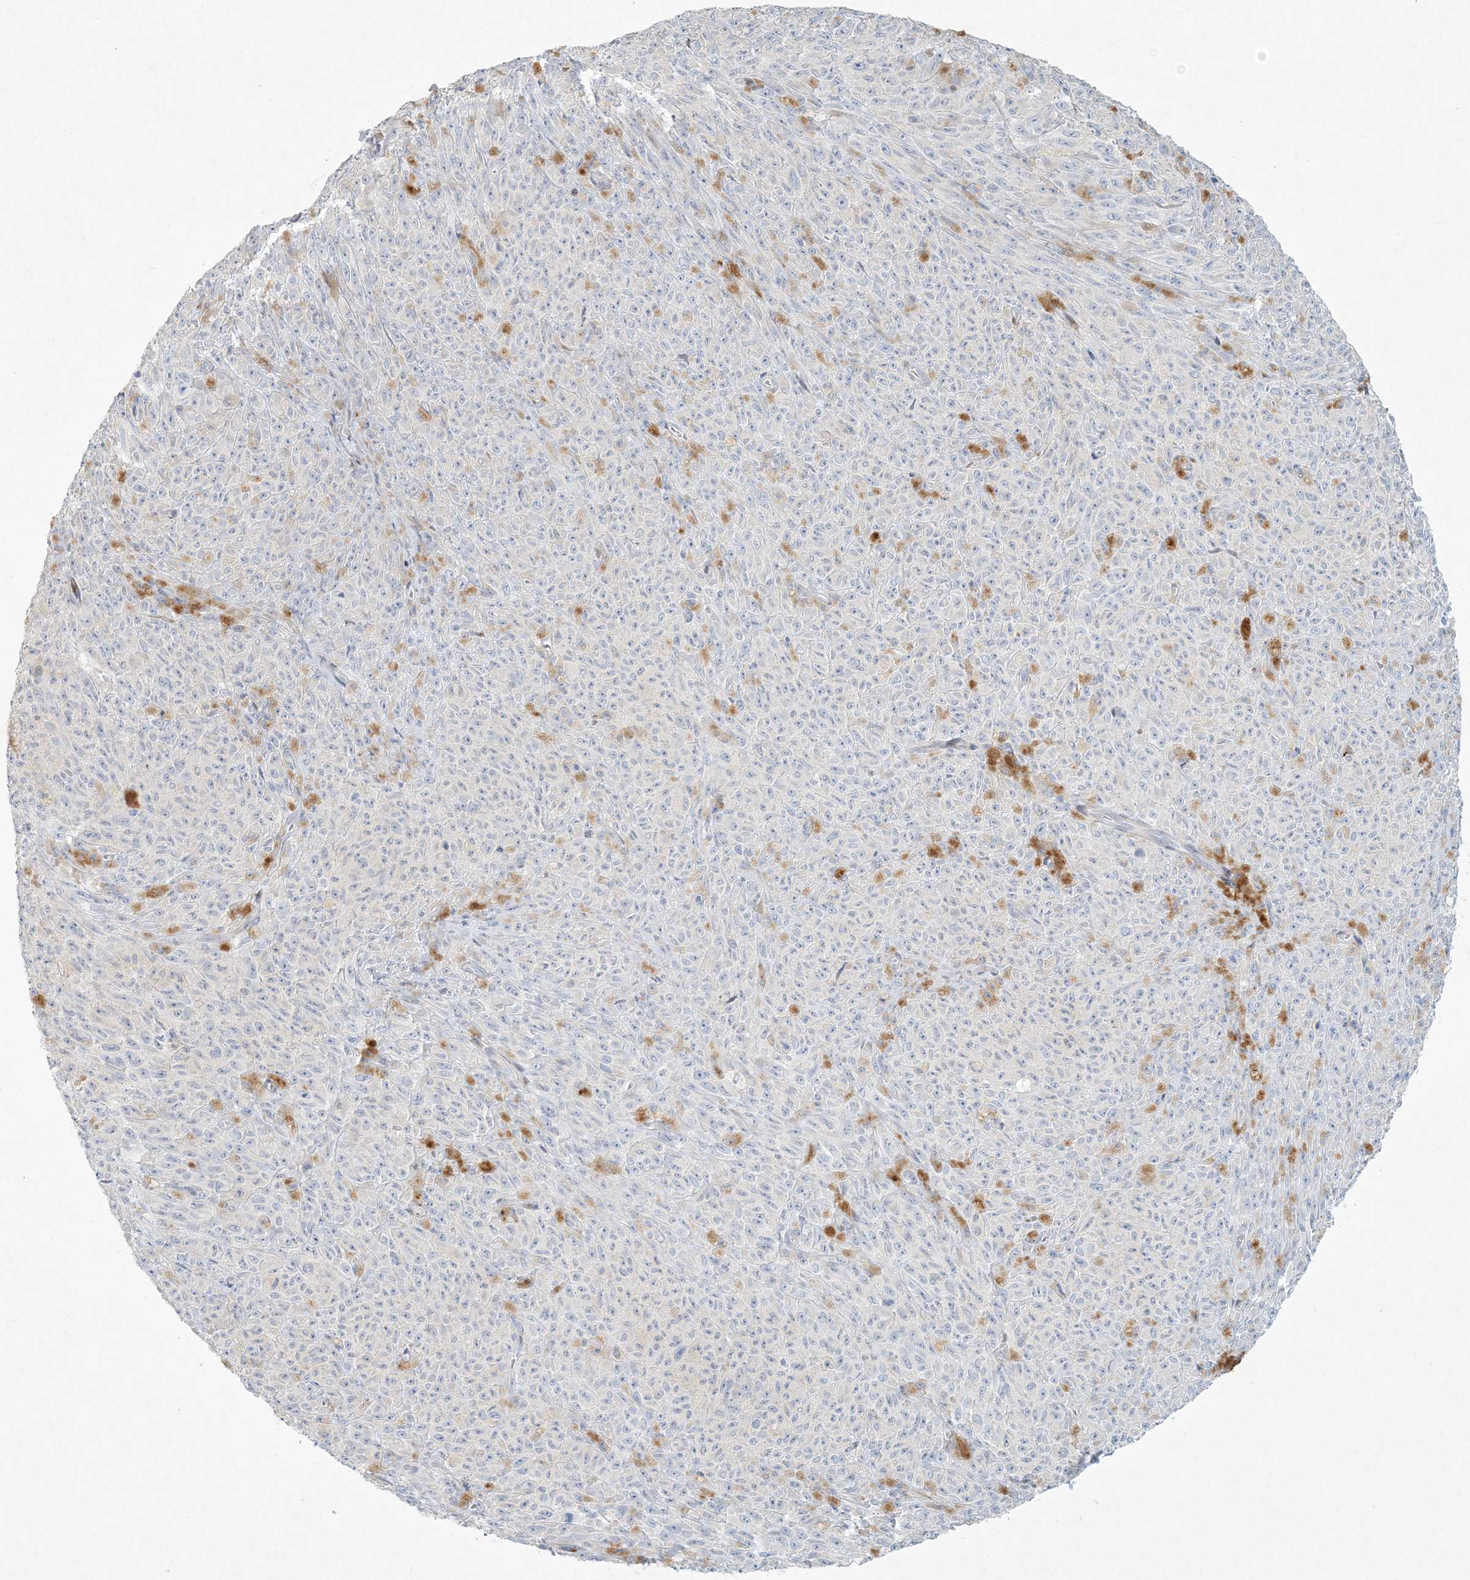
{"staining": {"intensity": "negative", "quantity": "none", "location": "none"}, "tissue": "melanoma", "cell_type": "Tumor cells", "image_type": "cancer", "snomed": [{"axis": "morphology", "description": "Malignant melanoma, NOS"}, {"axis": "topography", "description": "Skin"}], "caption": "The immunohistochemistry histopathology image has no significant expression in tumor cells of malignant melanoma tissue.", "gene": "ZNF385D", "patient": {"sex": "female", "age": 82}}